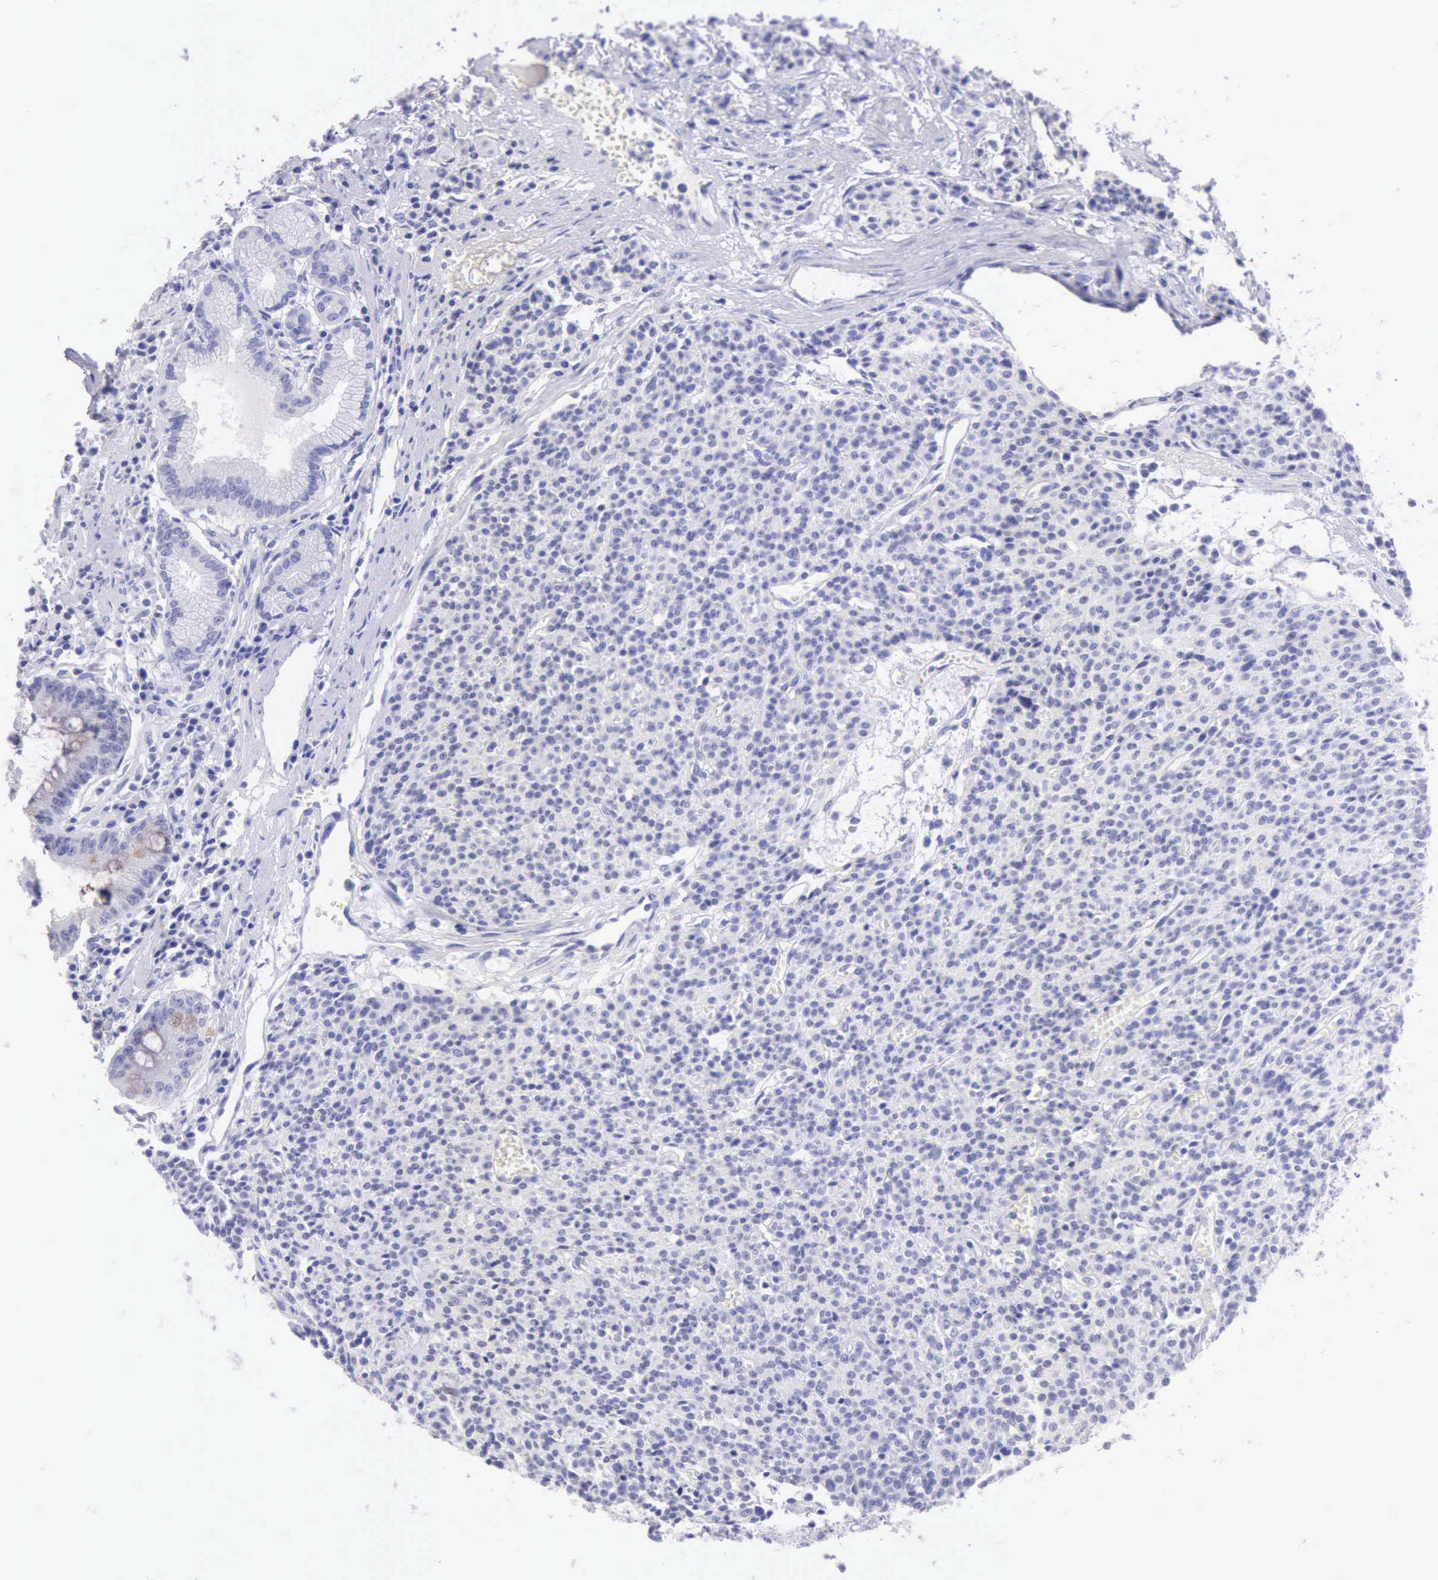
{"staining": {"intensity": "negative", "quantity": "none", "location": "none"}, "tissue": "carcinoid", "cell_type": "Tumor cells", "image_type": "cancer", "snomed": [{"axis": "morphology", "description": "Carcinoid, malignant, NOS"}, {"axis": "topography", "description": "Stomach"}], "caption": "Carcinoid (malignant) stained for a protein using immunohistochemistry shows no staining tumor cells.", "gene": "LRFN5", "patient": {"sex": "female", "age": 76}}